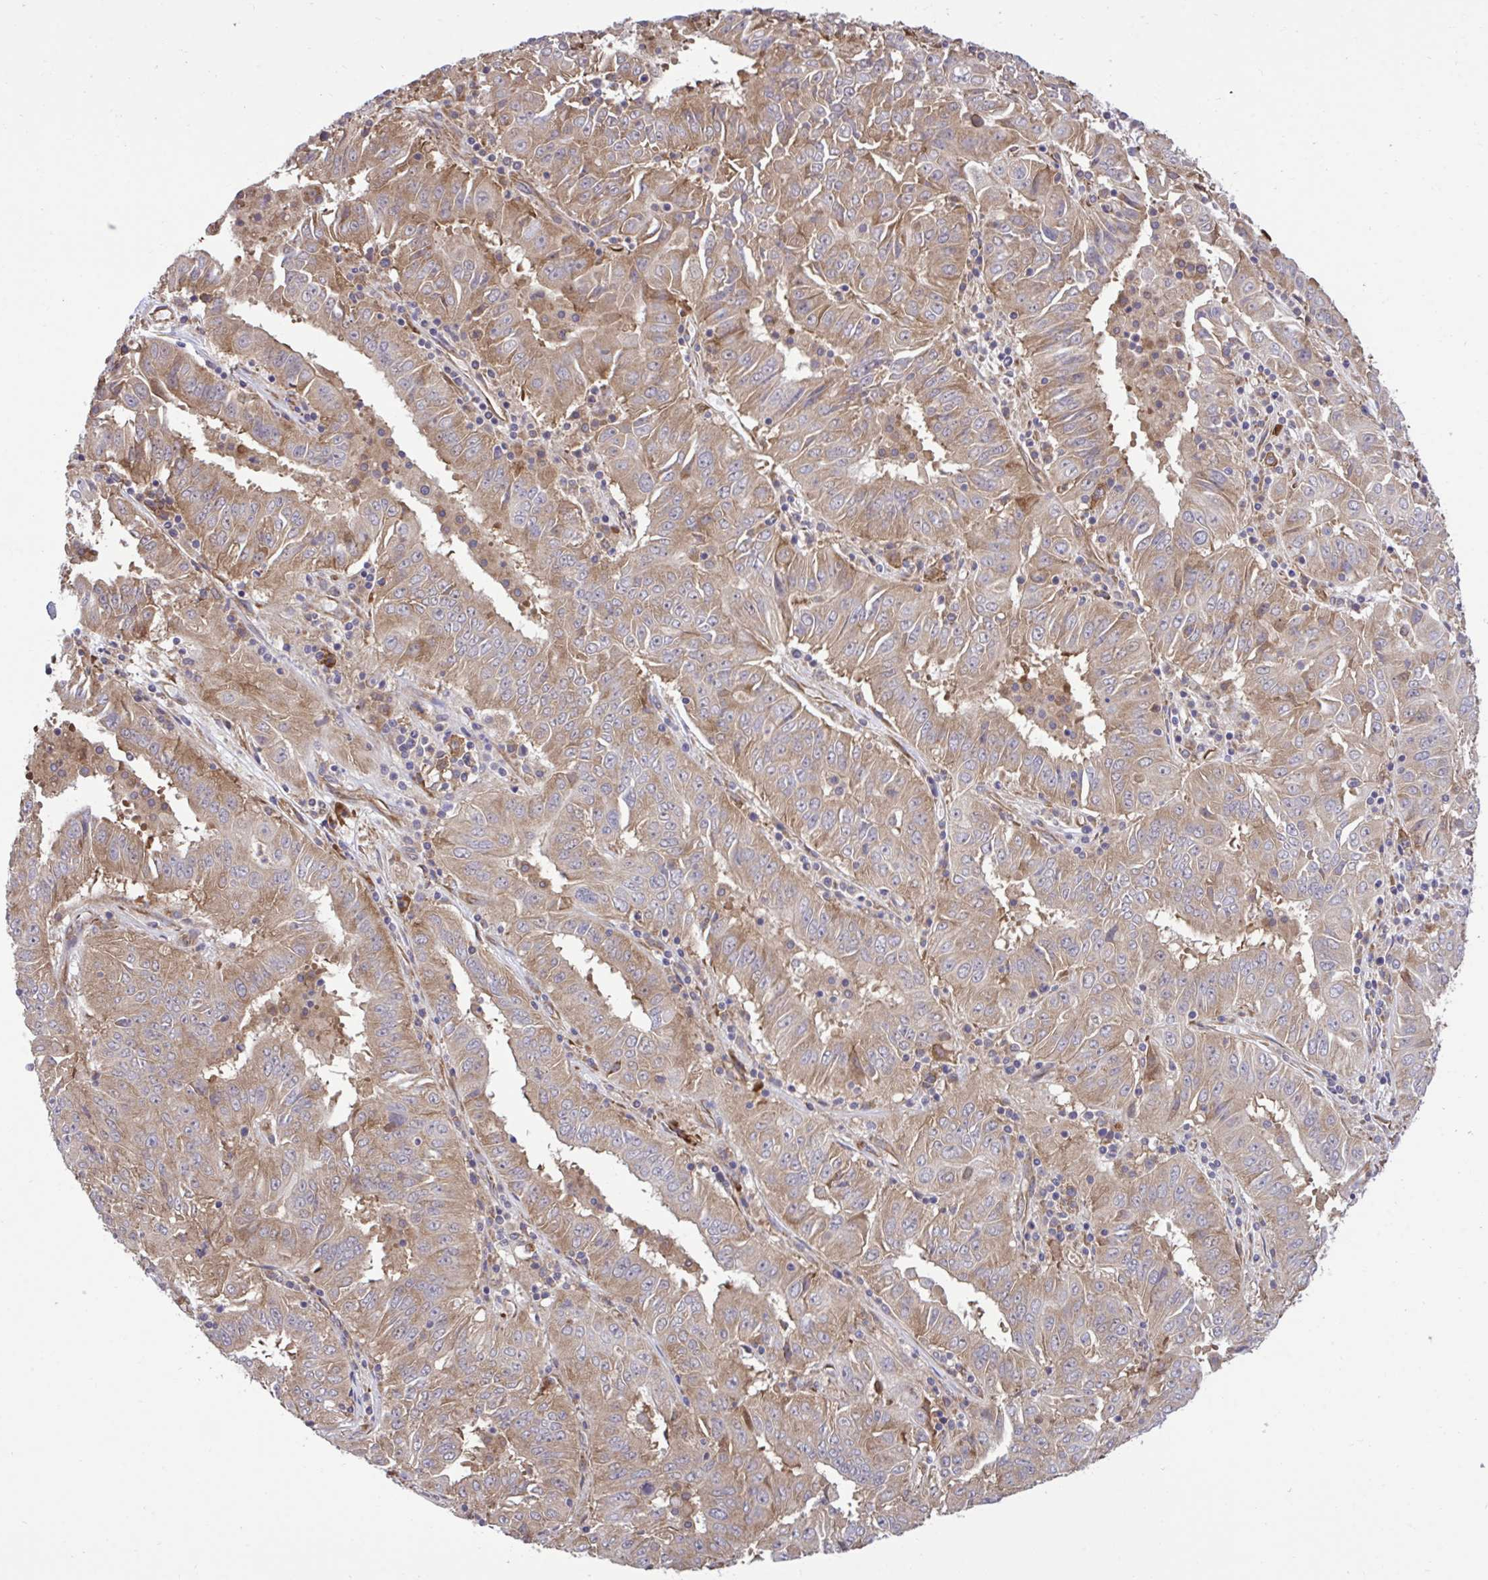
{"staining": {"intensity": "moderate", "quantity": ">75%", "location": "cytoplasmic/membranous"}, "tissue": "pancreatic cancer", "cell_type": "Tumor cells", "image_type": "cancer", "snomed": [{"axis": "morphology", "description": "Adenocarcinoma, NOS"}, {"axis": "topography", "description": "Pancreas"}], "caption": "A brown stain shows moderate cytoplasmic/membranous expression of a protein in human pancreatic adenocarcinoma tumor cells. (brown staining indicates protein expression, while blue staining denotes nuclei).", "gene": "RPS15", "patient": {"sex": "male", "age": 63}}